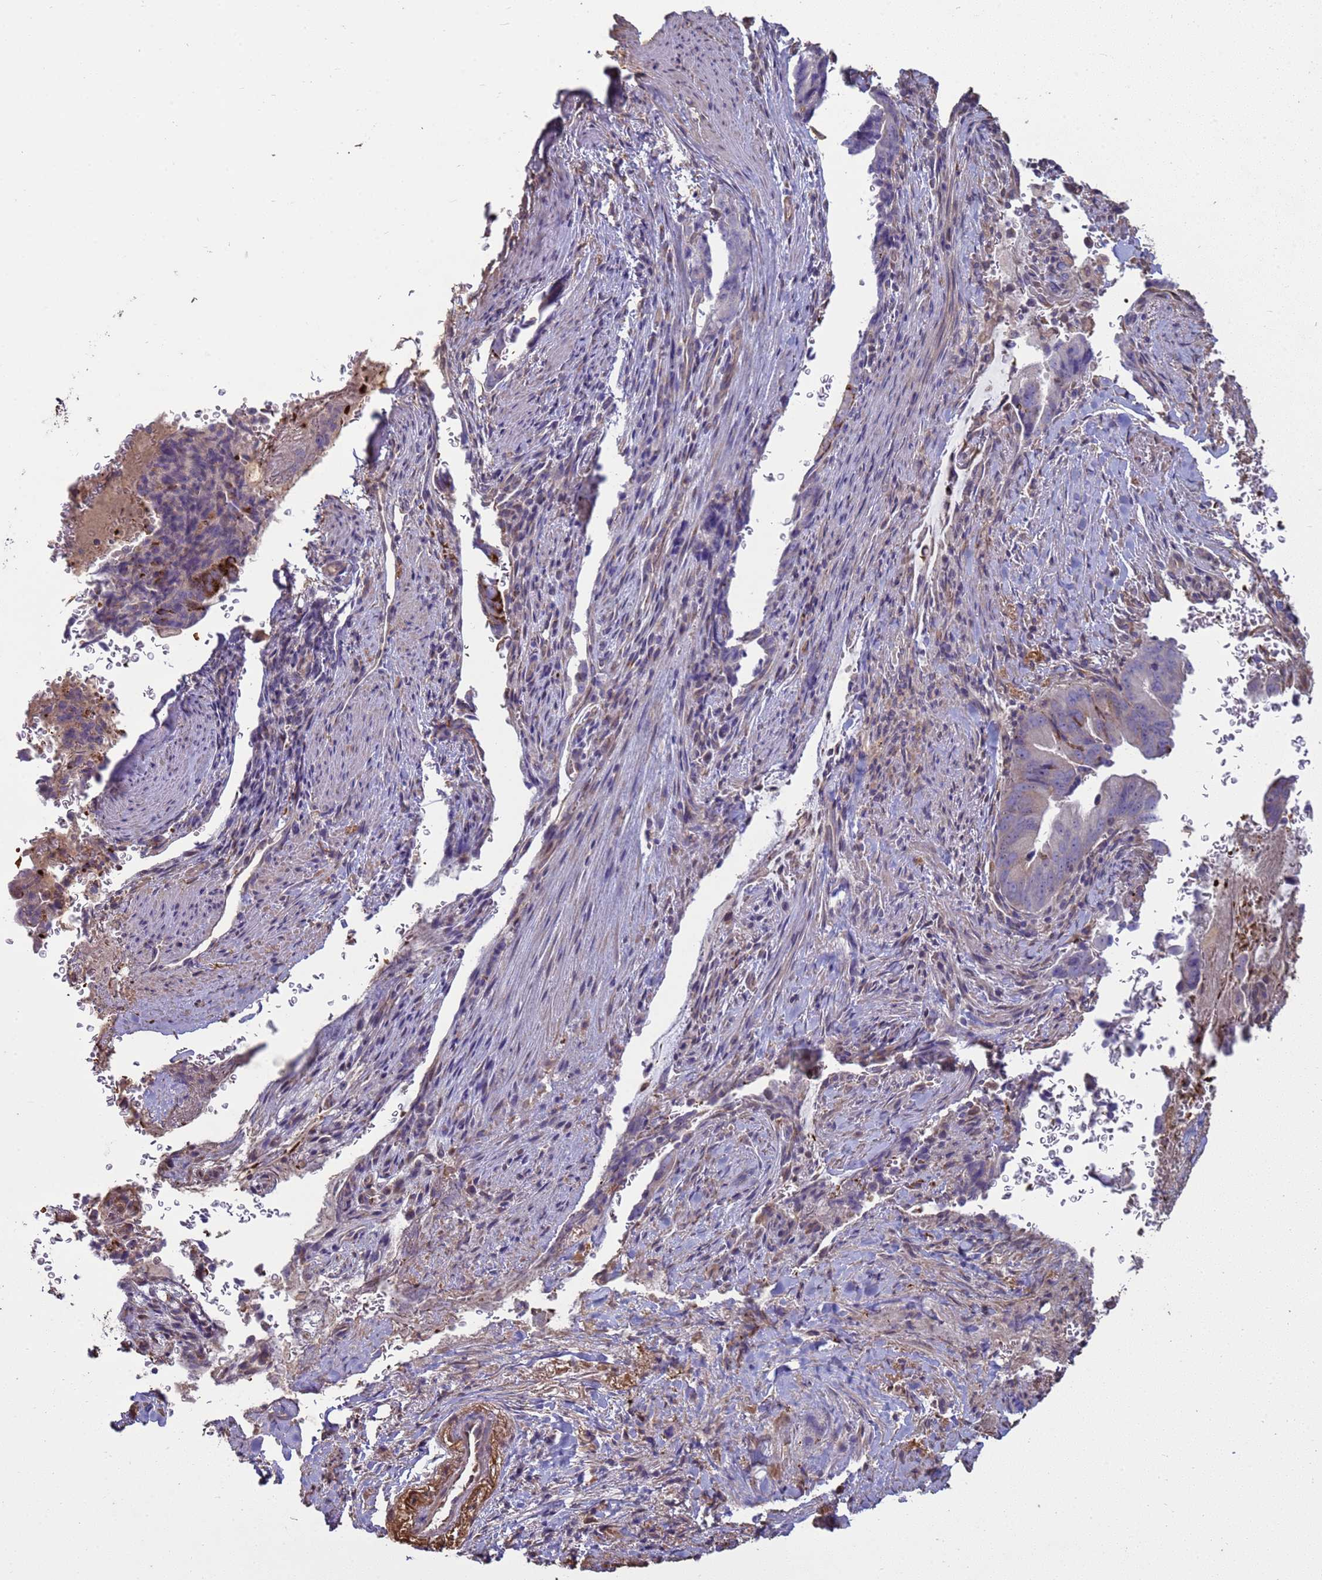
{"staining": {"intensity": "negative", "quantity": "none", "location": "none"}, "tissue": "pancreatic cancer", "cell_type": "Tumor cells", "image_type": "cancer", "snomed": [{"axis": "morphology", "description": "Adenocarcinoma, NOS"}, {"axis": "topography", "description": "Pancreas"}], "caption": "Tumor cells show no significant expression in pancreatic cancer (adenocarcinoma). Nuclei are stained in blue.", "gene": "SGIP1", "patient": {"sex": "female", "age": 63}}